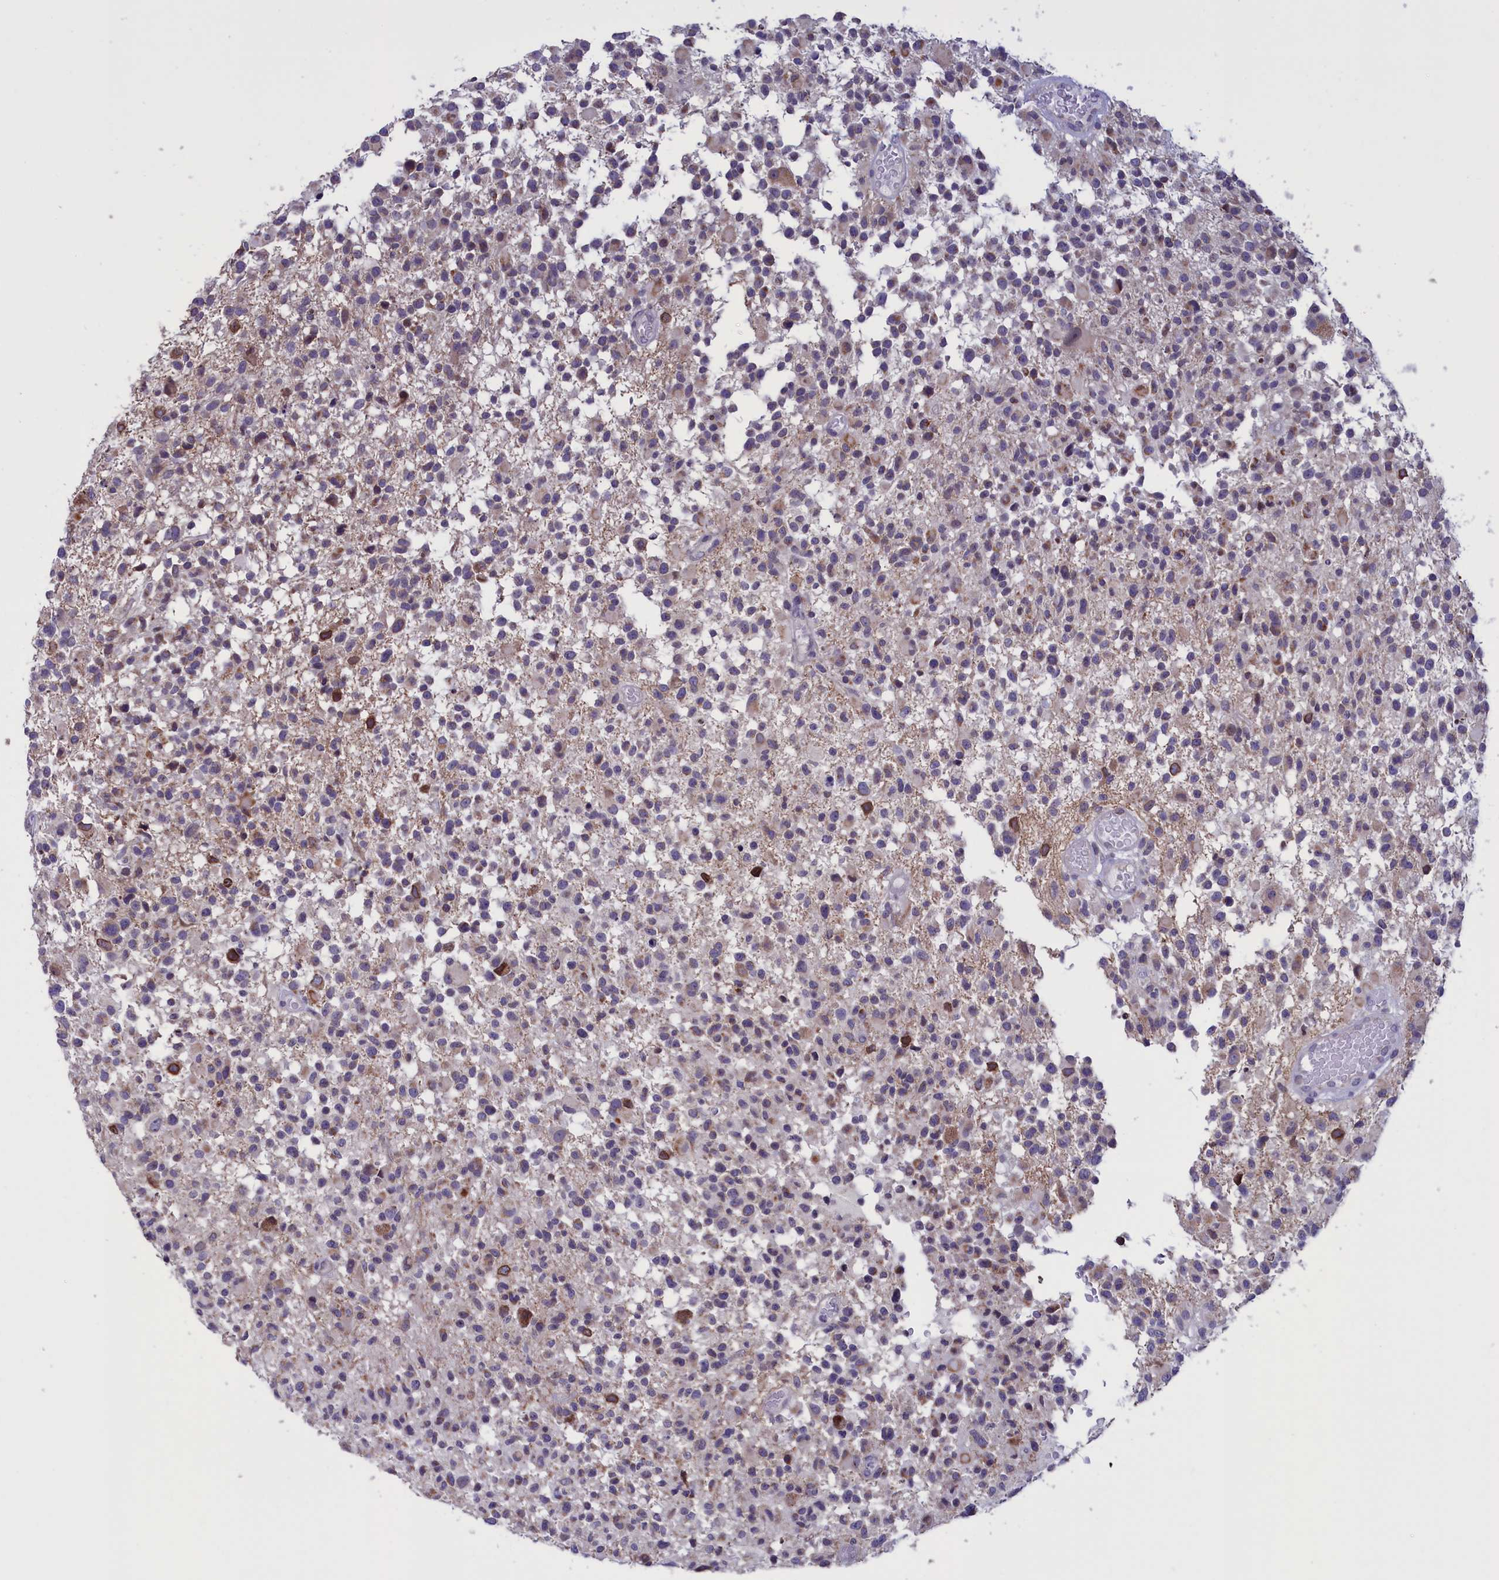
{"staining": {"intensity": "weak", "quantity": "<25%", "location": "cytoplasmic/membranous"}, "tissue": "glioma", "cell_type": "Tumor cells", "image_type": "cancer", "snomed": [{"axis": "morphology", "description": "Glioma, malignant, High grade"}, {"axis": "morphology", "description": "Glioblastoma, NOS"}, {"axis": "topography", "description": "Brain"}], "caption": "DAB immunohistochemical staining of glioblastoma displays no significant expression in tumor cells.", "gene": "PARS2", "patient": {"sex": "male", "age": 60}}